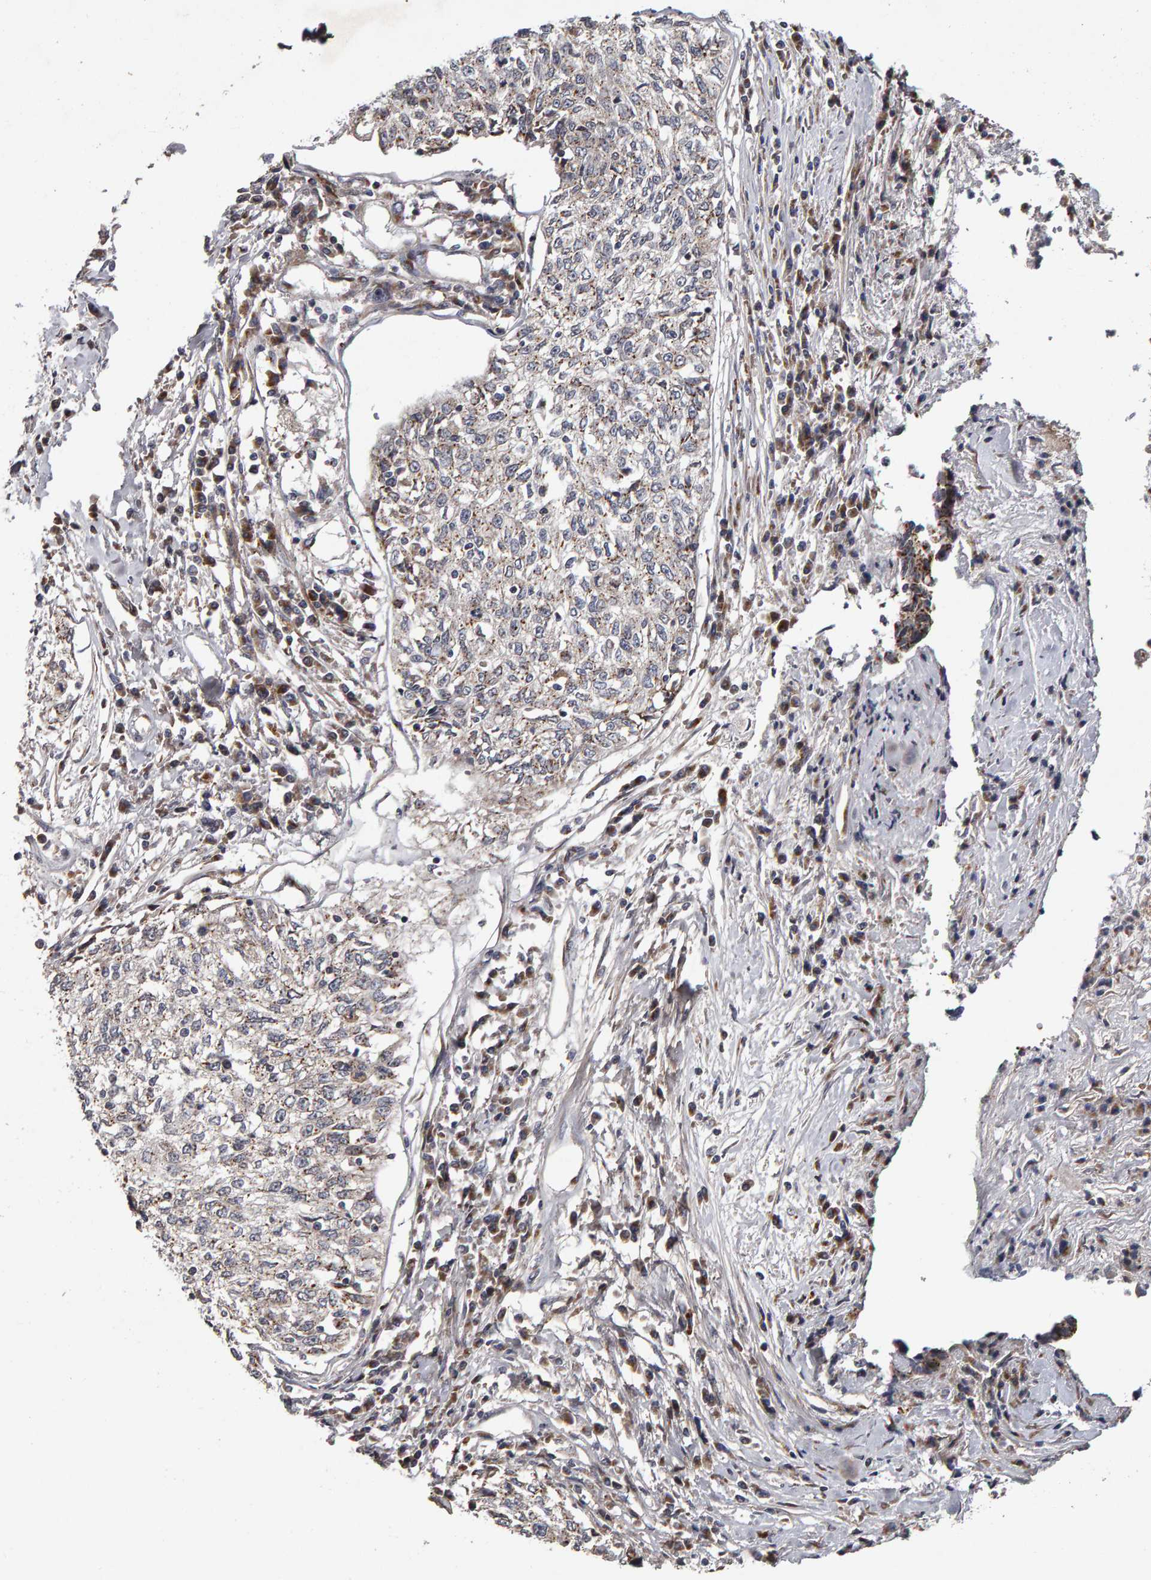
{"staining": {"intensity": "weak", "quantity": ">75%", "location": "cytoplasmic/membranous"}, "tissue": "cervical cancer", "cell_type": "Tumor cells", "image_type": "cancer", "snomed": [{"axis": "morphology", "description": "Squamous cell carcinoma, NOS"}, {"axis": "topography", "description": "Cervix"}], "caption": "Immunohistochemical staining of squamous cell carcinoma (cervical) exhibits low levels of weak cytoplasmic/membranous staining in about >75% of tumor cells.", "gene": "CANT1", "patient": {"sex": "female", "age": 57}}